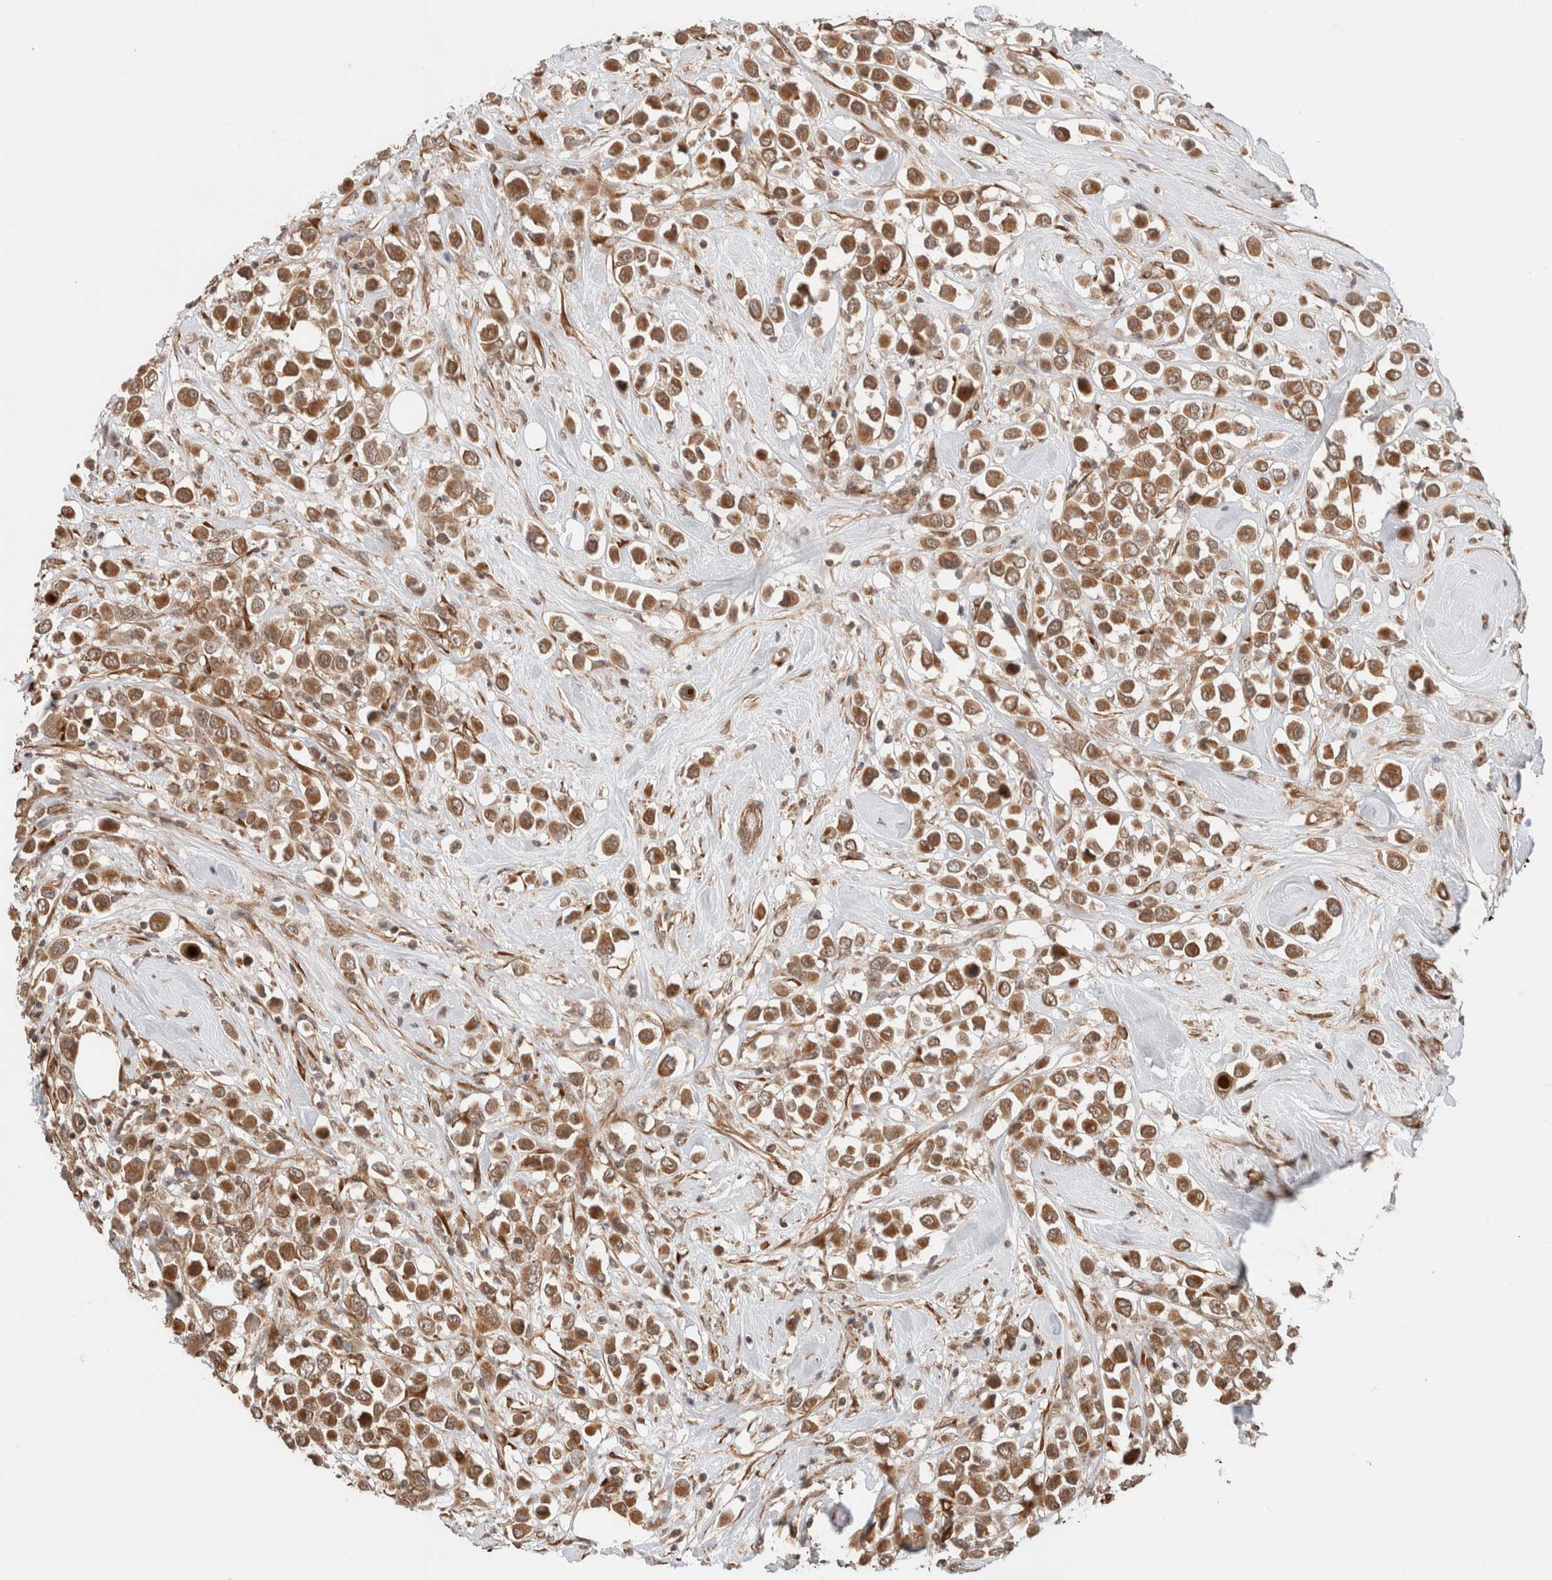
{"staining": {"intensity": "moderate", "quantity": ">75%", "location": "cytoplasmic/membranous"}, "tissue": "breast cancer", "cell_type": "Tumor cells", "image_type": "cancer", "snomed": [{"axis": "morphology", "description": "Duct carcinoma"}, {"axis": "topography", "description": "Breast"}], "caption": "This is a photomicrograph of immunohistochemistry (IHC) staining of breast cancer, which shows moderate staining in the cytoplasmic/membranous of tumor cells.", "gene": "ZNF649", "patient": {"sex": "female", "age": 61}}